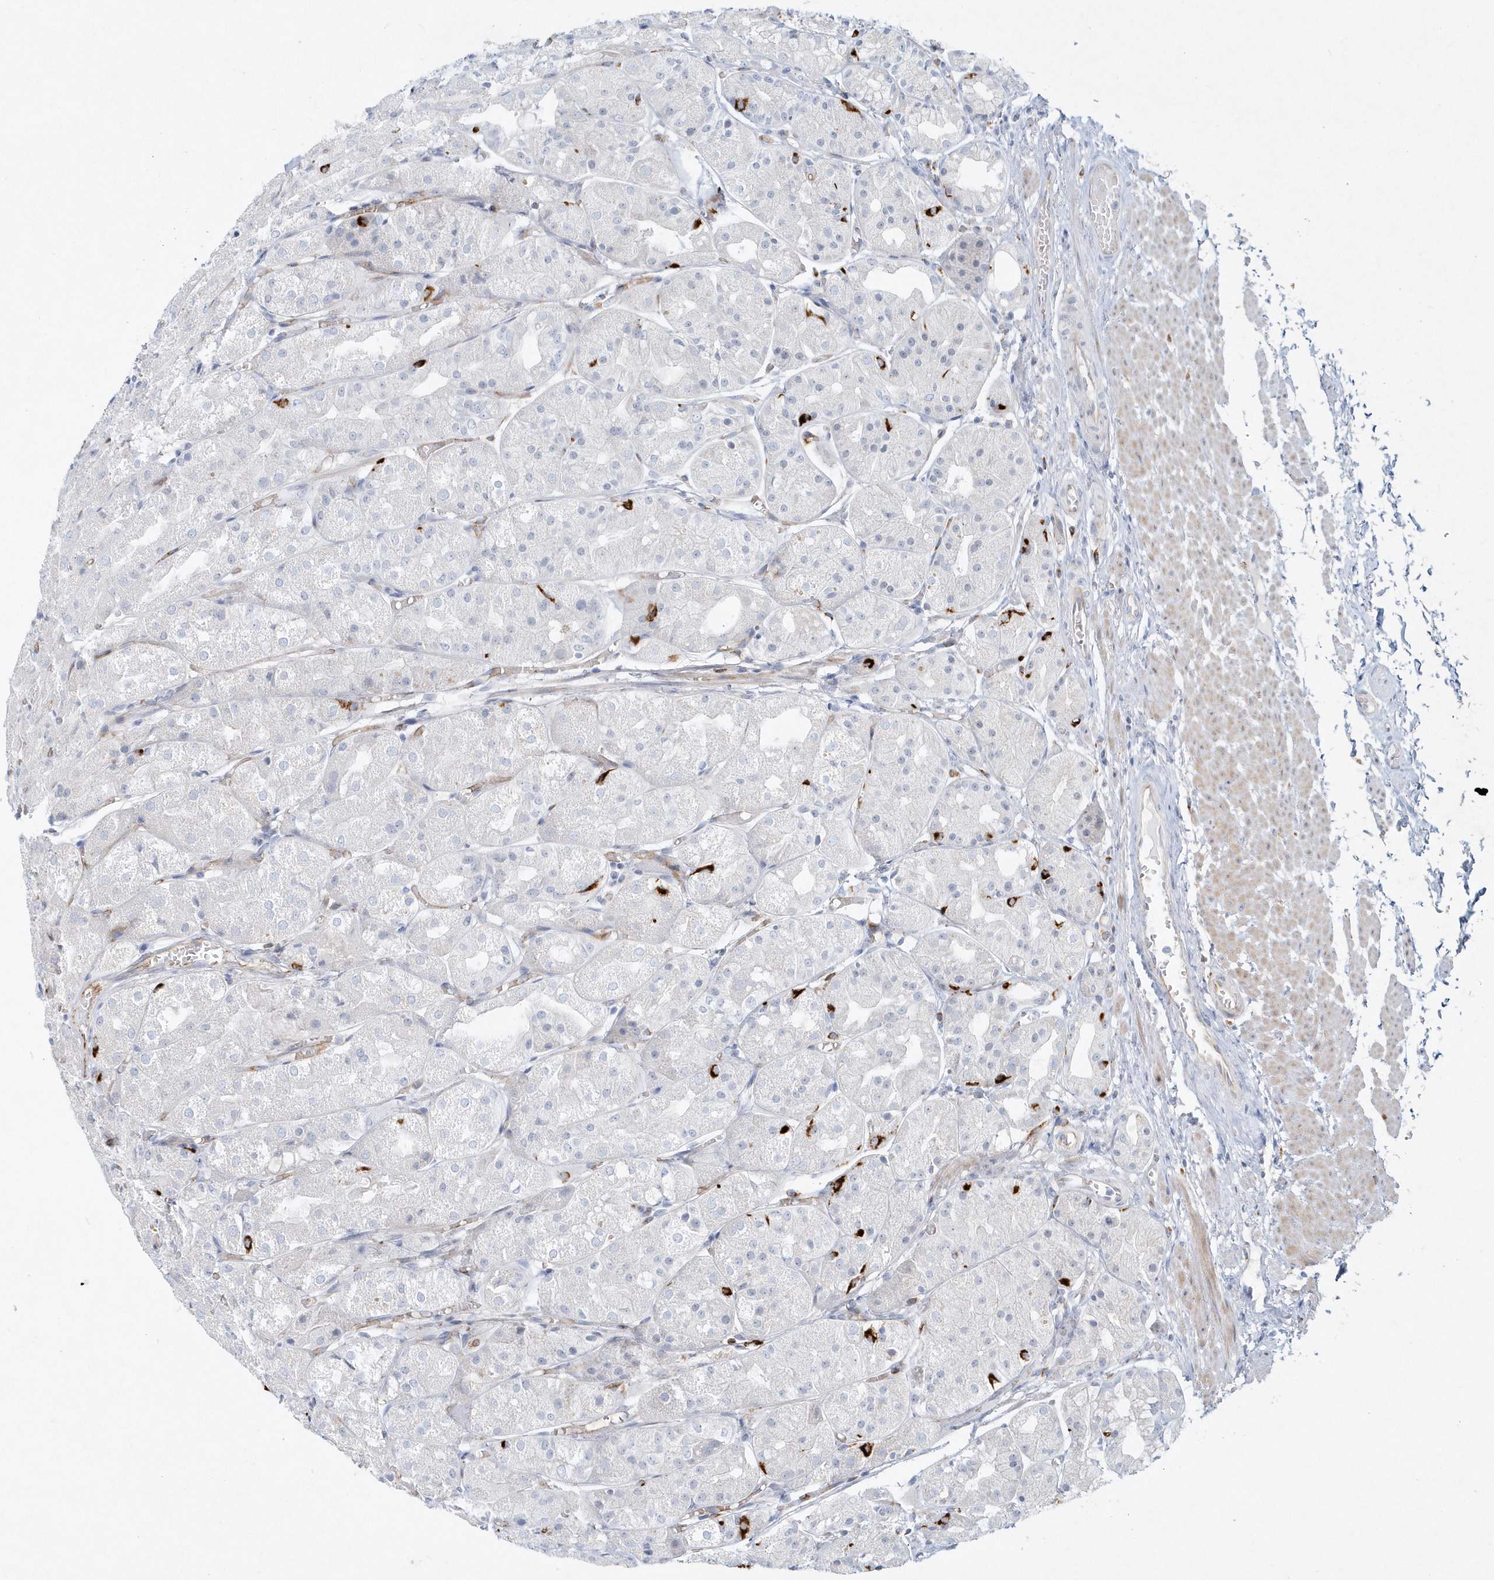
{"staining": {"intensity": "strong", "quantity": "<25%", "location": "cytoplasmic/membranous"}, "tissue": "stomach", "cell_type": "Glandular cells", "image_type": "normal", "snomed": [{"axis": "morphology", "description": "Normal tissue, NOS"}, {"axis": "topography", "description": "Stomach, upper"}], "caption": "Glandular cells show strong cytoplasmic/membranous expression in about <25% of cells in unremarkable stomach. (DAB (3,3'-diaminobenzidine) = brown stain, brightfield microscopy at high magnification).", "gene": "DNAH1", "patient": {"sex": "male", "age": 72}}